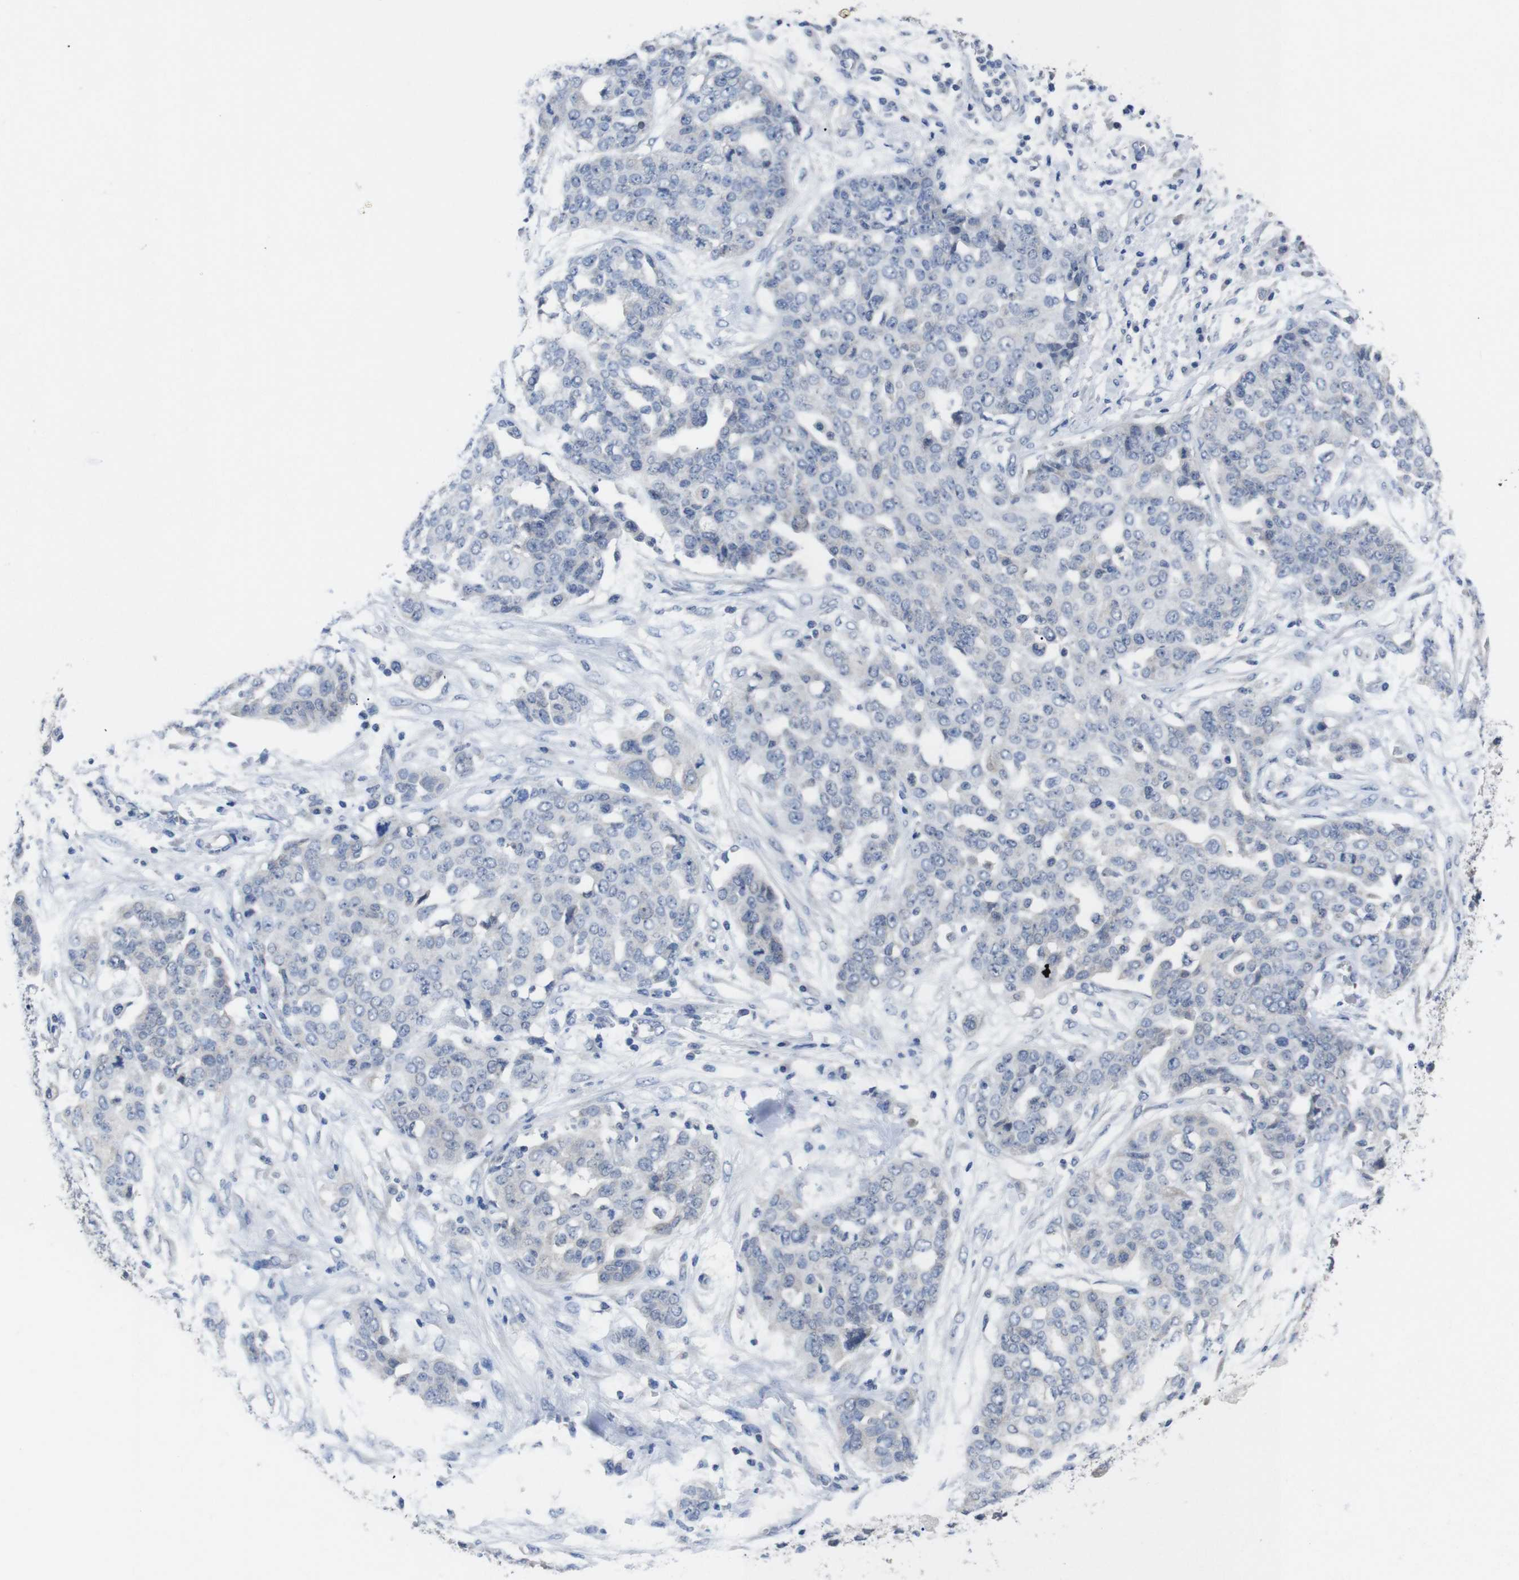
{"staining": {"intensity": "negative", "quantity": "none", "location": "none"}, "tissue": "ovarian cancer", "cell_type": "Tumor cells", "image_type": "cancer", "snomed": [{"axis": "morphology", "description": "Cystadenocarcinoma, serous, NOS"}, {"axis": "topography", "description": "Soft tissue"}, {"axis": "topography", "description": "Ovary"}], "caption": "DAB (3,3'-diaminobenzidine) immunohistochemical staining of ovarian cancer (serous cystadenocarcinoma) exhibits no significant expression in tumor cells.", "gene": "HNF1A", "patient": {"sex": "female", "age": 57}}